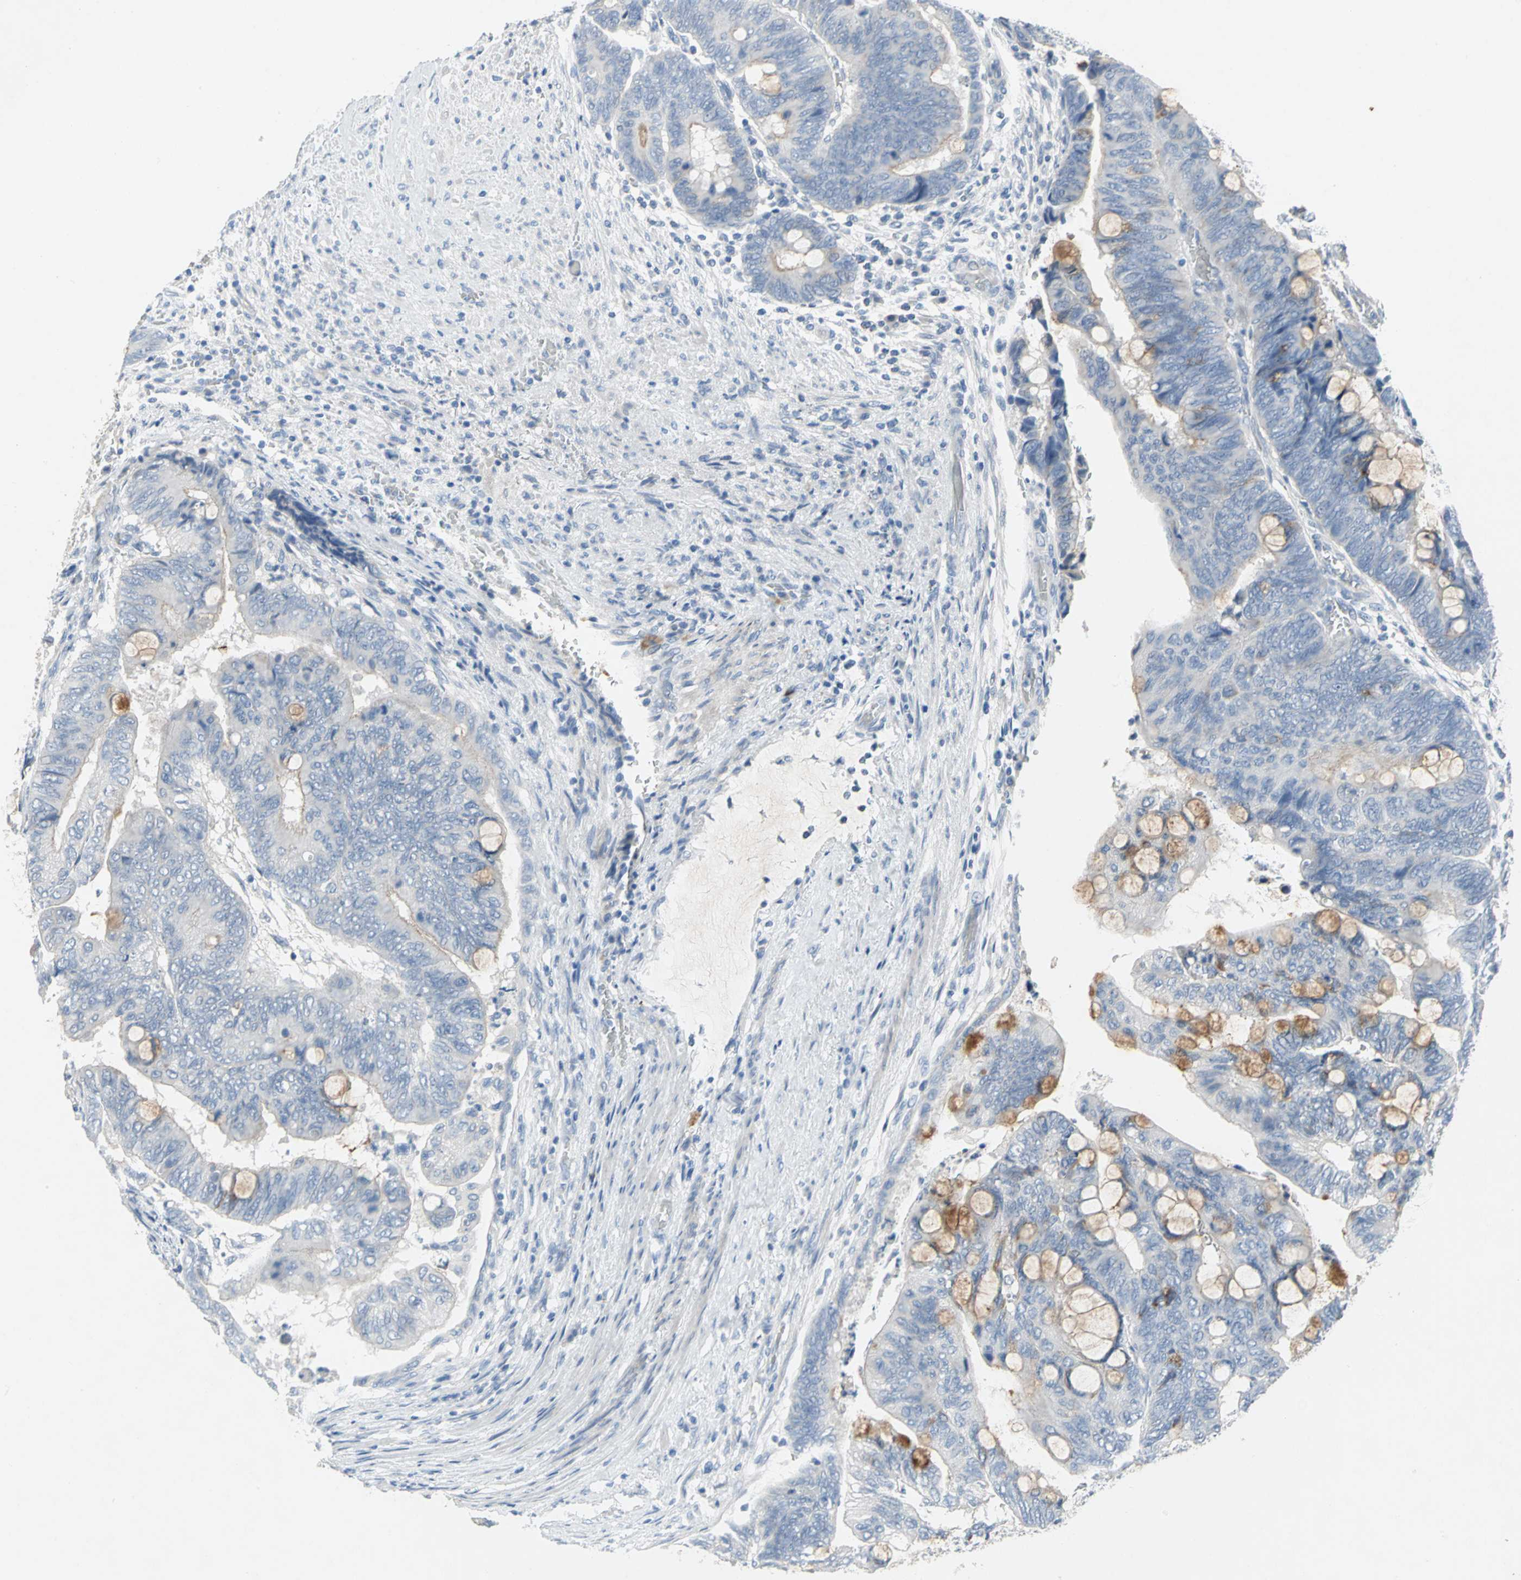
{"staining": {"intensity": "moderate", "quantity": "25%-75%", "location": "cytoplasmic/membranous"}, "tissue": "colorectal cancer", "cell_type": "Tumor cells", "image_type": "cancer", "snomed": [{"axis": "morphology", "description": "Normal tissue, NOS"}, {"axis": "morphology", "description": "Adenocarcinoma, NOS"}, {"axis": "topography", "description": "Rectum"}, {"axis": "topography", "description": "Peripheral nerve tissue"}], "caption": "Immunohistochemistry (IHC) image of neoplastic tissue: adenocarcinoma (colorectal) stained using immunohistochemistry shows medium levels of moderate protein expression localized specifically in the cytoplasmic/membranous of tumor cells, appearing as a cytoplasmic/membranous brown color.", "gene": "PTGDS", "patient": {"sex": "male", "age": 92}}